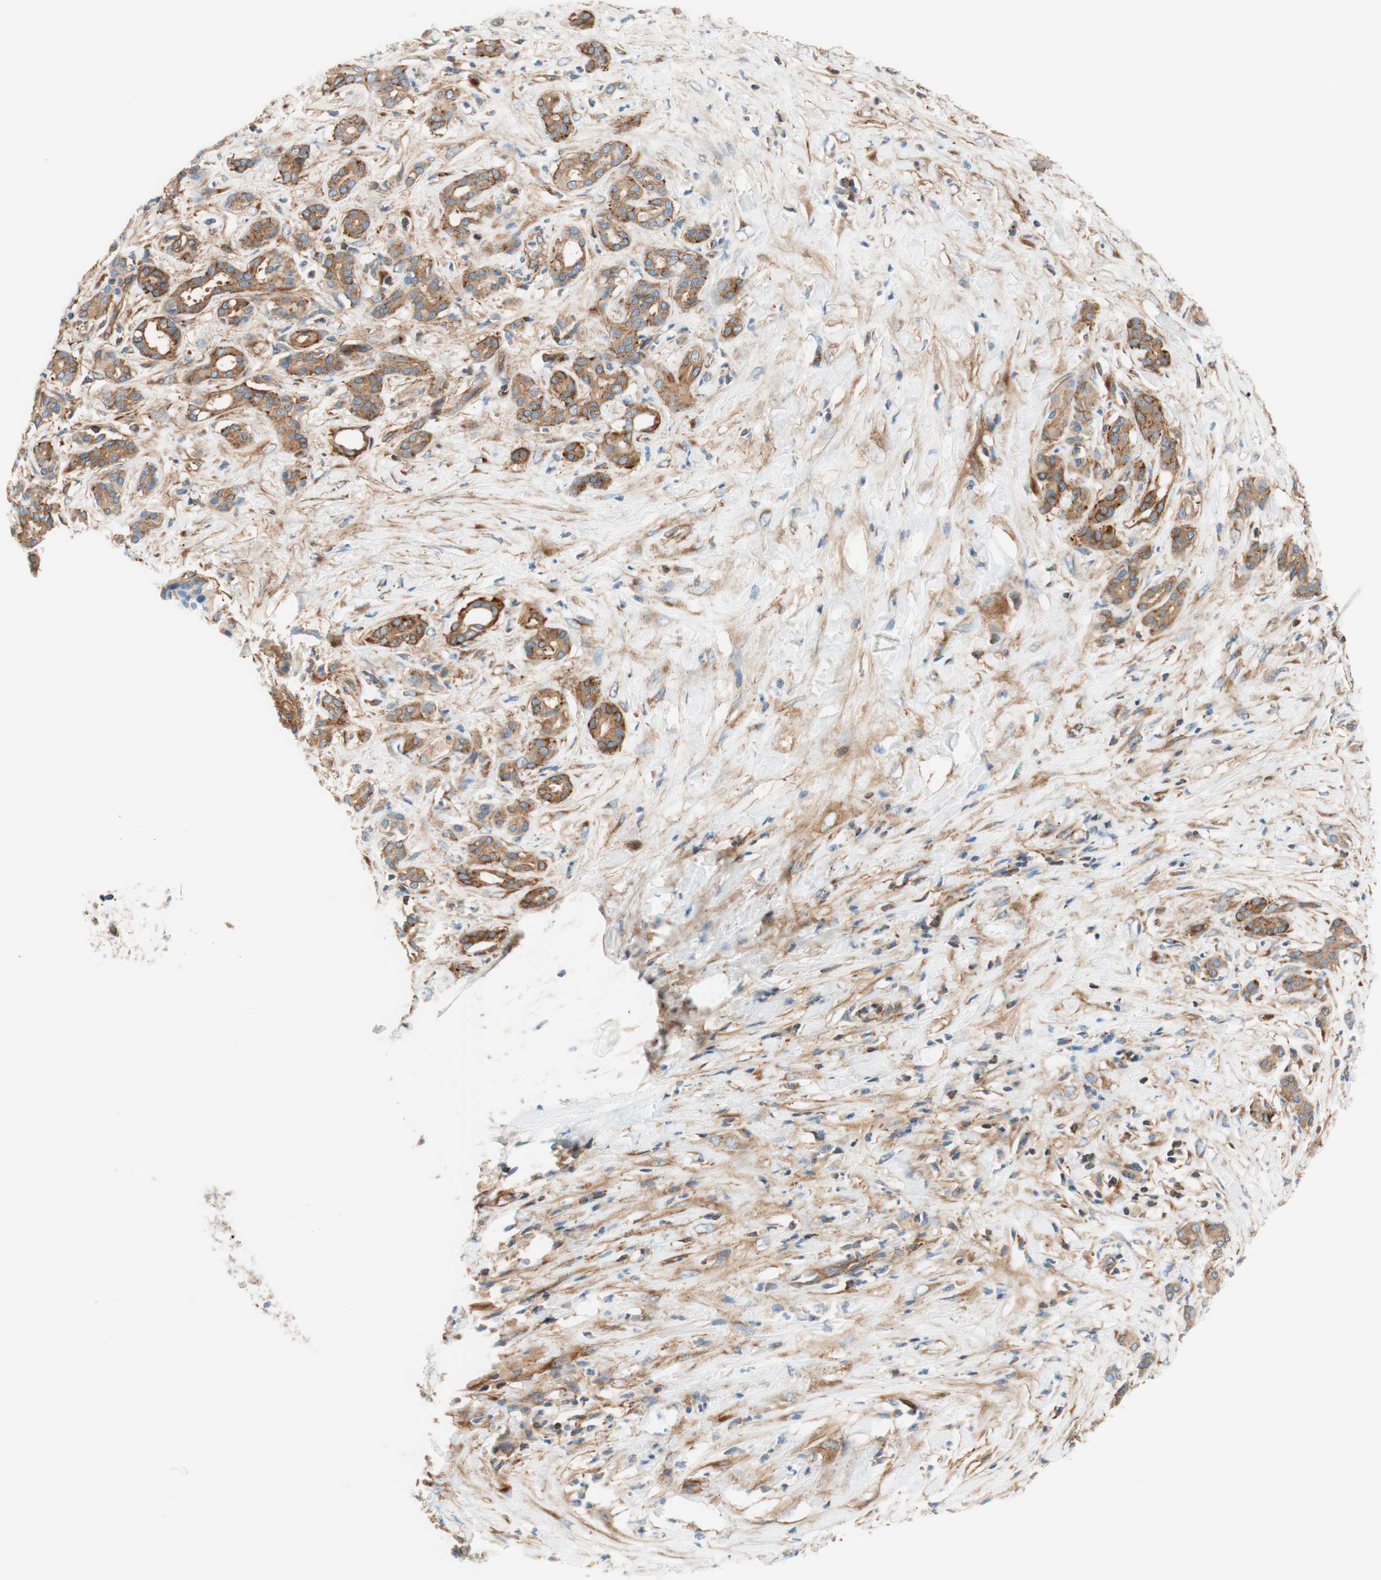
{"staining": {"intensity": "moderate", "quantity": ">75%", "location": "cytoplasmic/membranous"}, "tissue": "pancreatic cancer", "cell_type": "Tumor cells", "image_type": "cancer", "snomed": [{"axis": "morphology", "description": "Adenocarcinoma, NOS"}, {"axis": "topography", "description": "Pancreas"}], "caption": "Pancreatic adenocarcinoma stained with a protein marker reveals moderate staining in tumor cells.", "gene": "VPS26A", "patient": {"sex": "male", "age": 41}}